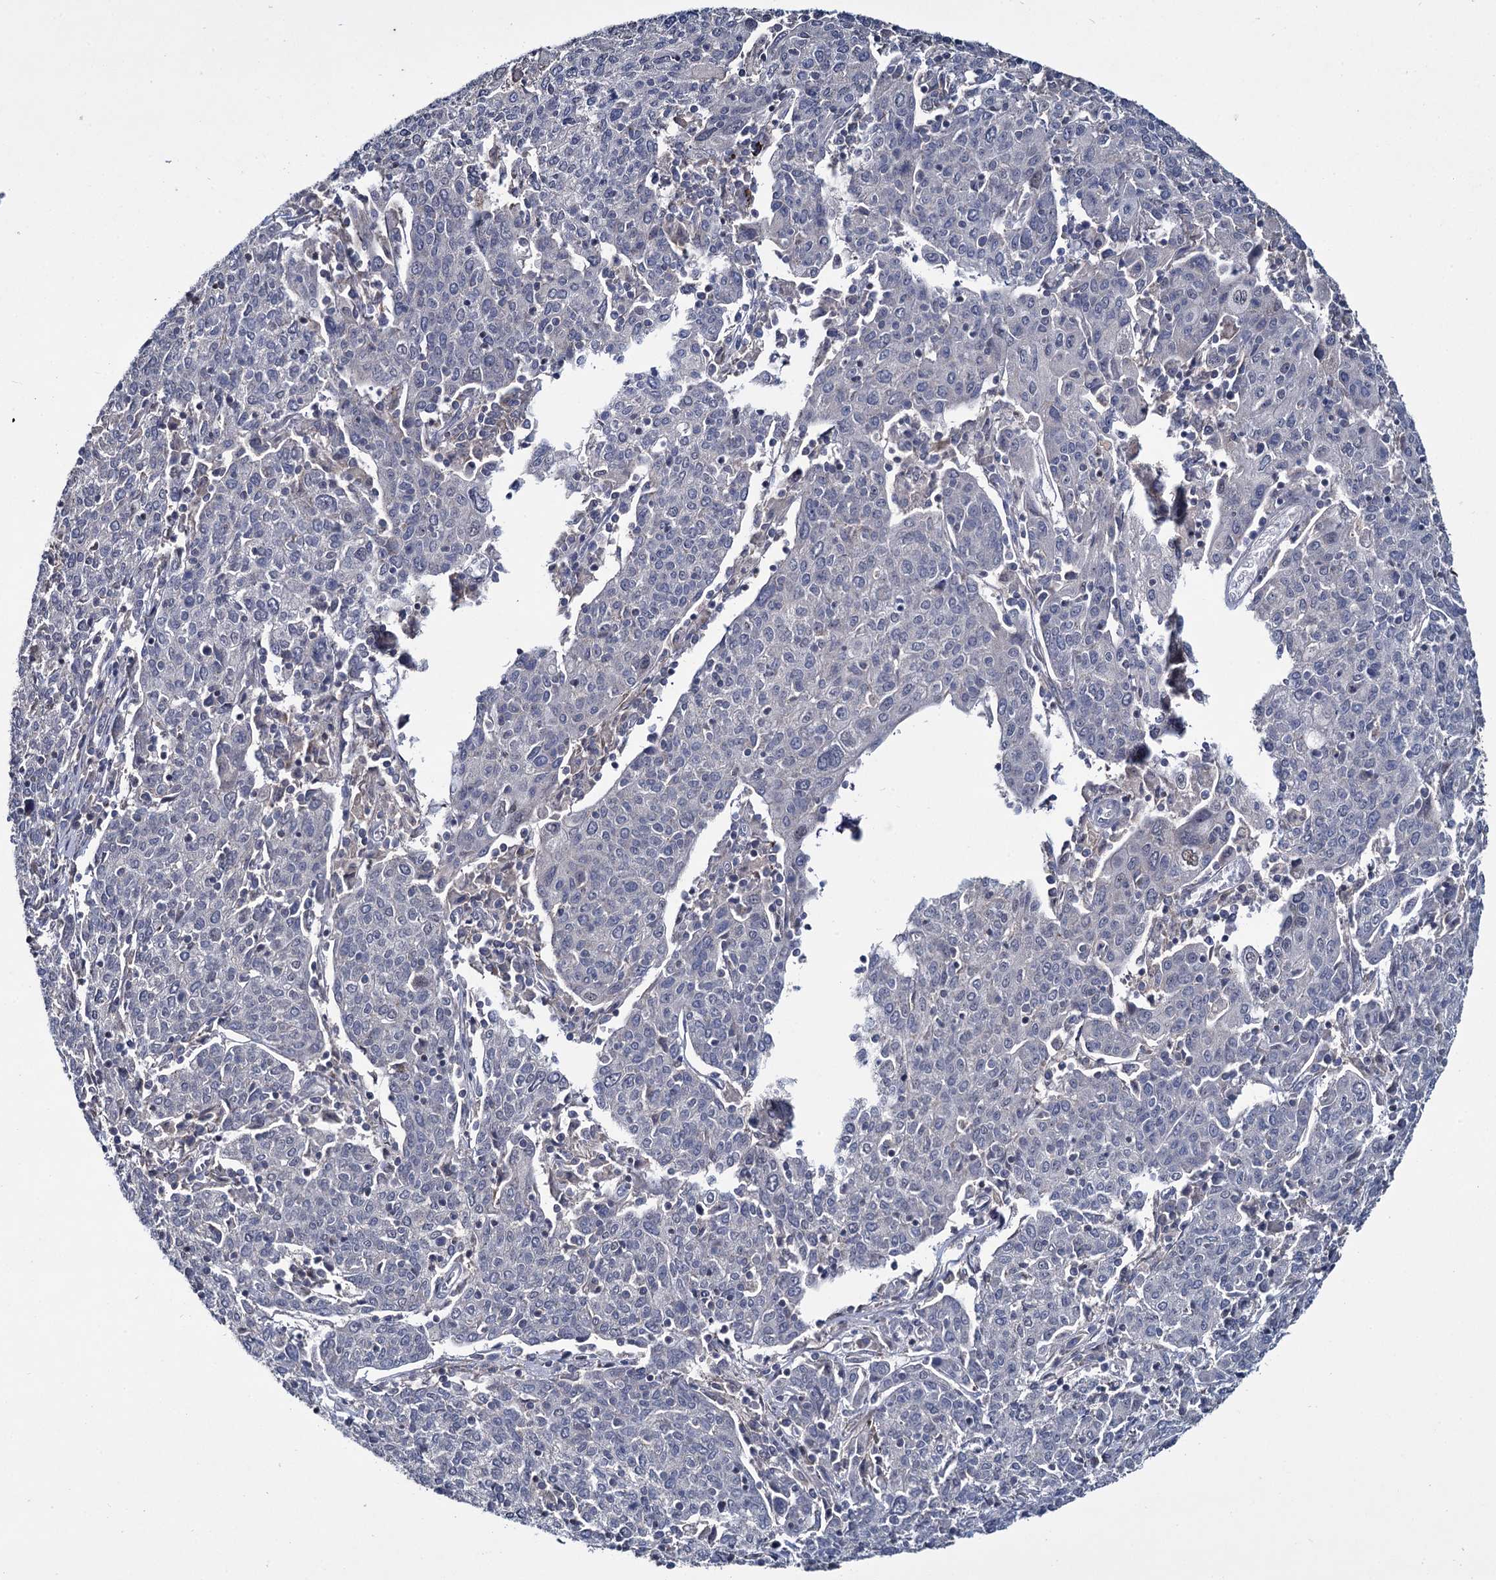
{"staining": {"intensity": "negative", "quantity": "none", "location": "none"}, "tissue": "cervical cancer", "cell_type": "Tumor cells", "image_type": "cancer", "snomed": [{"axis": "morphology", "description": "Squamous cell carcinoma, NOS"}, {"axis": "topography", "description": "Cervix"}], "caption": "This is an immunohistochemistry micrograph of cervical cancer (squamous cell carcinoma). There is no positivity in tumor cells.", "gene": "RPUSD4", "patient": {"sex": "female", "age": 67}}